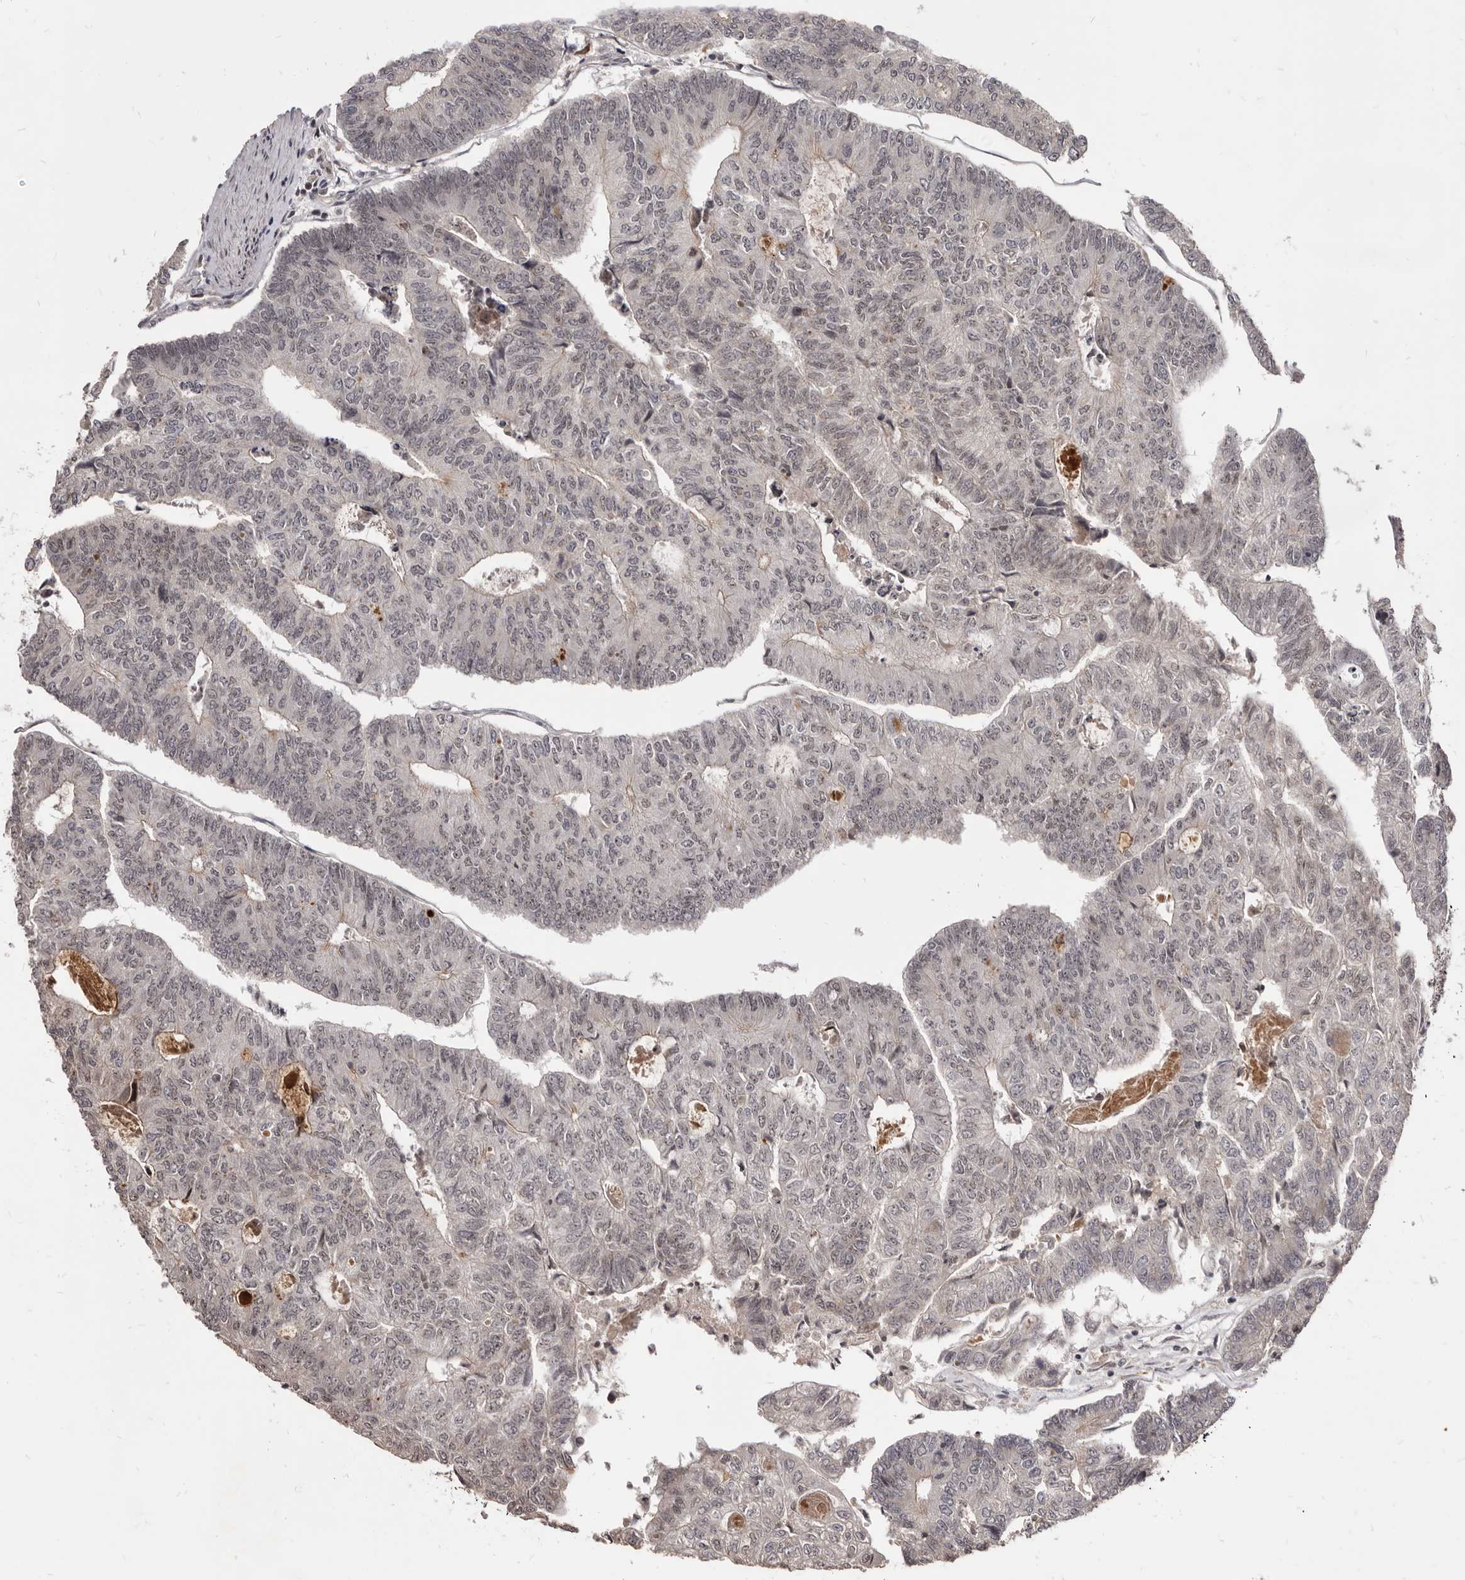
{"staining": {"intensity": "negative", "quantity": "none", "location": "none"}, "tissue": "colorectal cancer", "cell_type": "Tumor cells", "image_type": "cancer", "snomed": [{"axis": "morphology", "description": "Adenocarcinoma, NOS"}, {"axis": "topography", "description": "Colon"}], "caption": "A high-resolution image shows immunohistochemistry staining of colorectal cancer (adenocarcinoma), which exhibits no significant positivity in tumor cells.", "gene": "THUMPD1", "patient": {"sex": "female", "age": 67}}